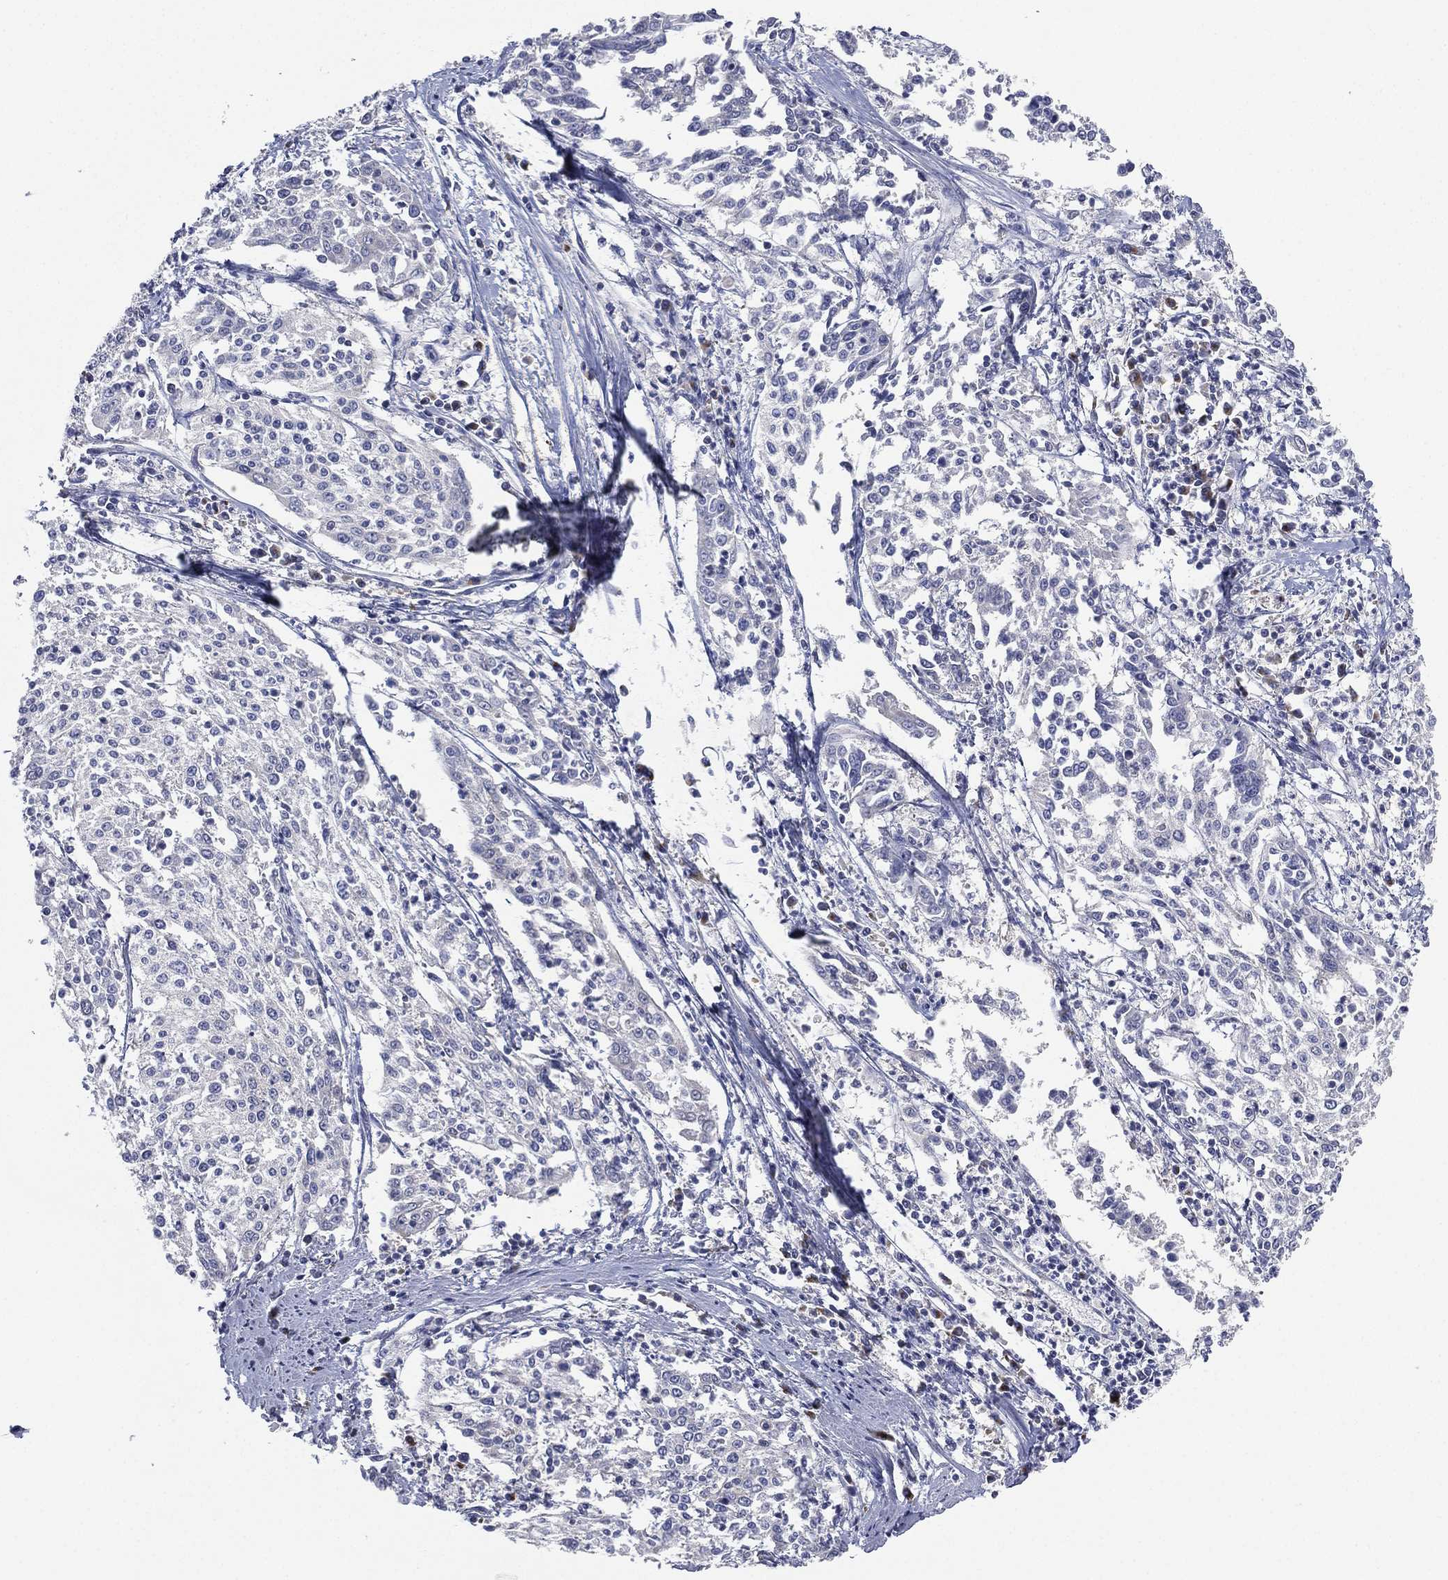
{"staining": {"intensity": "negative", "quantity": "none", "location": "none"}, "tissue": "cervical cancer", "cell_type": "Tumor cells", "image_type": "cancer", "snomed": [{"axis": "morphology", "description": "Squamous cell carcinoma, NOS"}, {"axis": "topography", "description": "Cervix"}], "caption": "Photomicrograph shows no significant protein staining in tumor cells of squamous cell carcinoma (cervical).", "gene": "ATP8A2", "patient": {"sex": "female", "age": 41}}